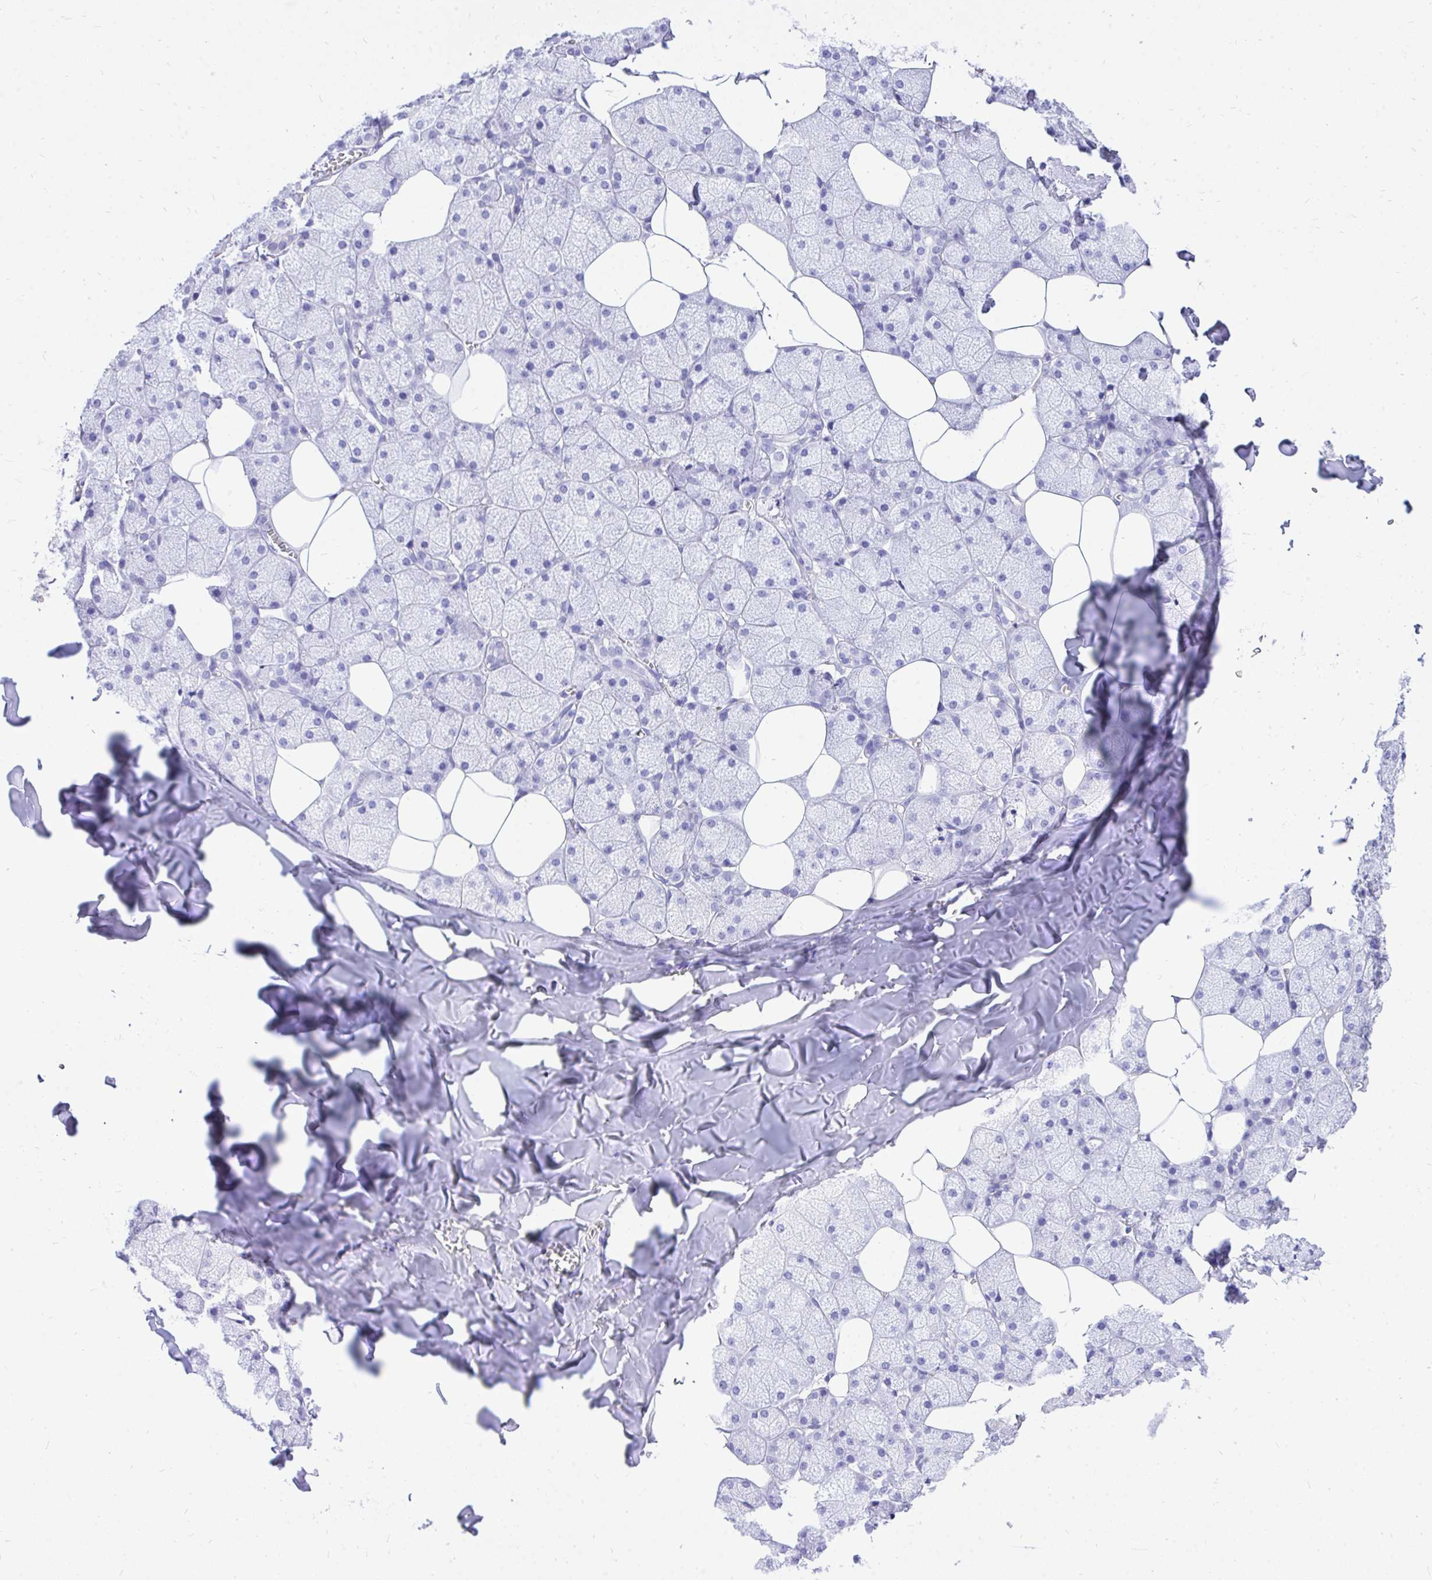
{"staining": {"intensity": "negative", "quantity": "none", "location": "none"}, "tissue": "salivary gland", "cell_type": "Glandular cells", "image_type": "normal", "snomed": [{"axis": "morphology", "description": "Normal tissue, NOS"}, {"axis": "topography", "description": "Salivary gland"}, {"axis": "topography", "description": "Peripheral nerve tissue"}], "caption": "Immunohistochemistry of normal human salivary gland shows no expression in glandular cells.", "gene": "MON1A", "patient": {"sex": "male", "age": 38}}